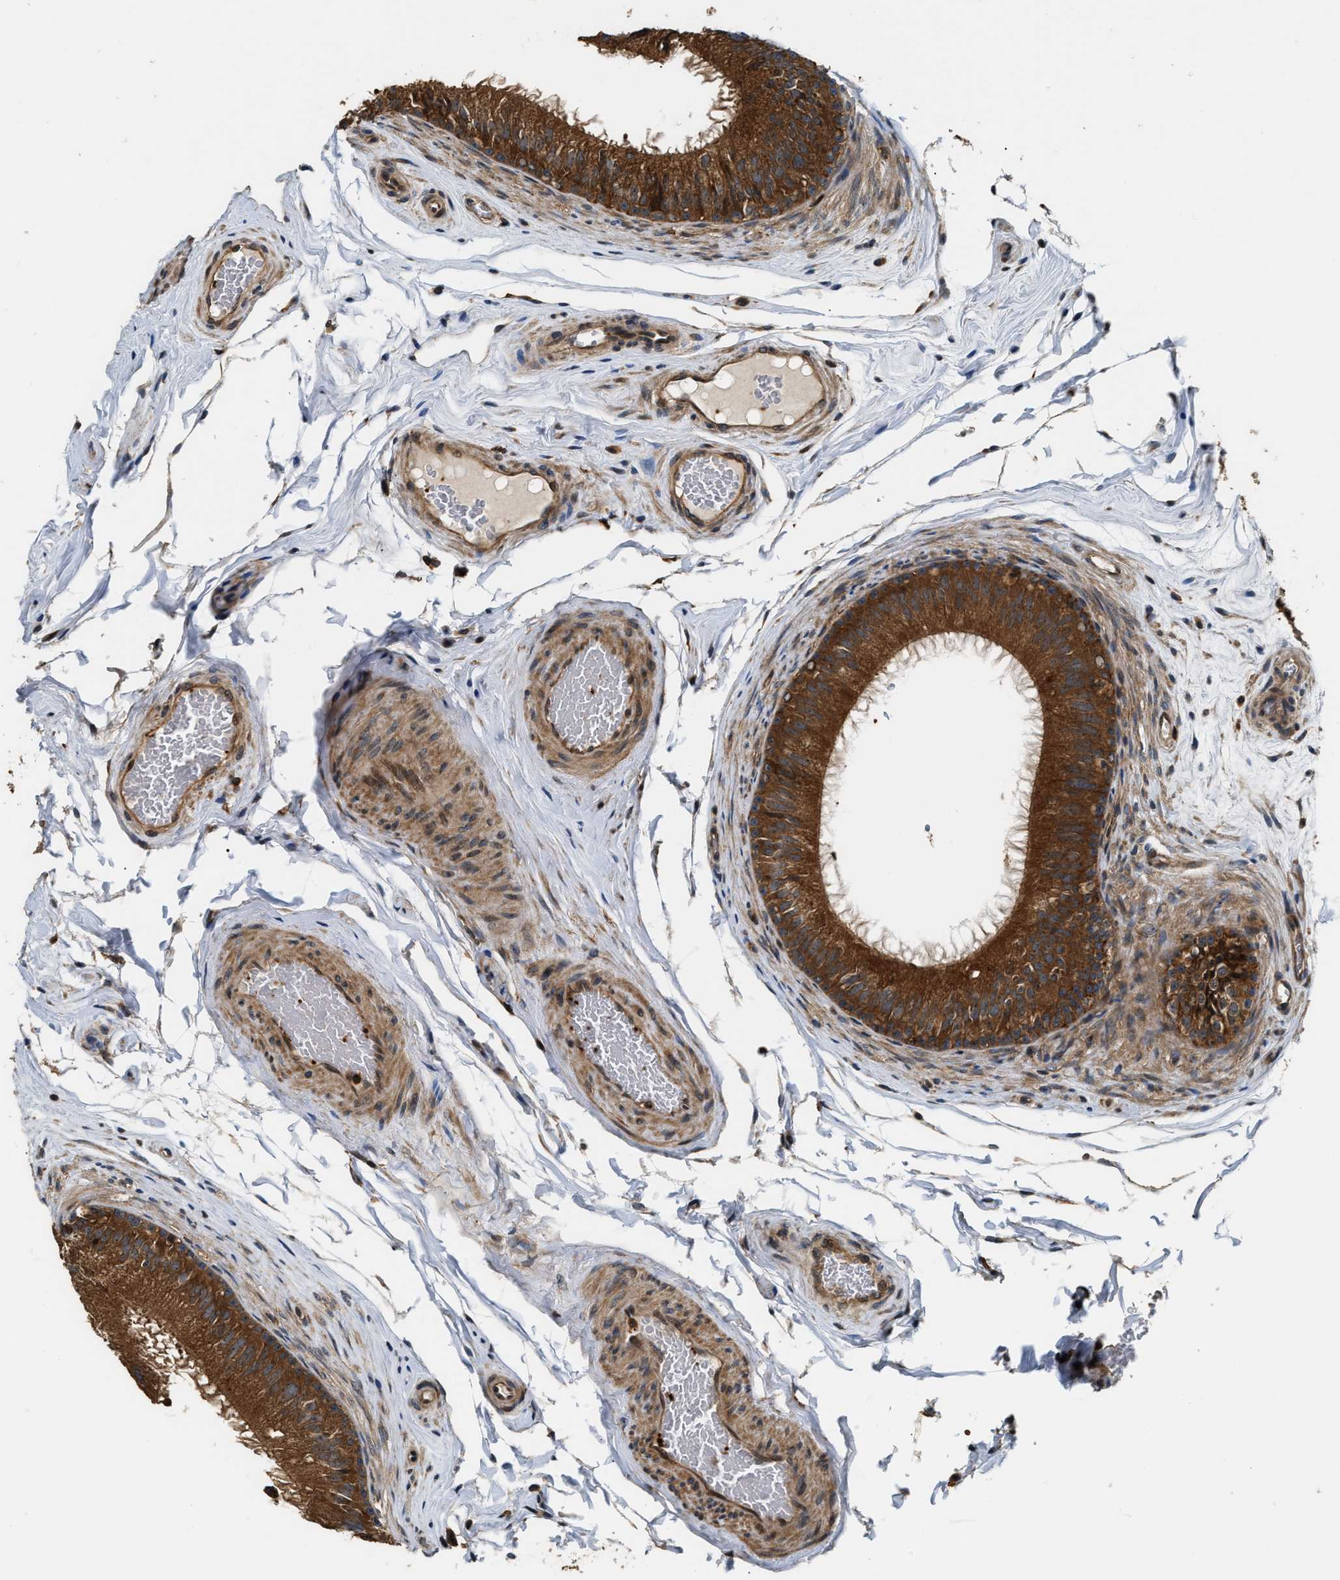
{"staining": {"intensity": "strong", "quantity": ">75%", "location": "cytoplasmic/membranous"}, "tissue": "epididymis", "cell_type": "Glandular cells", "image_type": "normal", "snomed": [{"axis": "morphology", "description": "Normal tissue, NOS"}, {"axis": "topography", "description": "Testis"}, {"axis": "topography", "description": "Epididymis"}], "caption": "About >75% of glandular cells in normal human epididymis exhibit strong cytoplasmic/membranous protein expression as visualized by brown immunohistochemical staining.", "gene": "SNX5", "patient": {"sex": "male", "age": 36}}